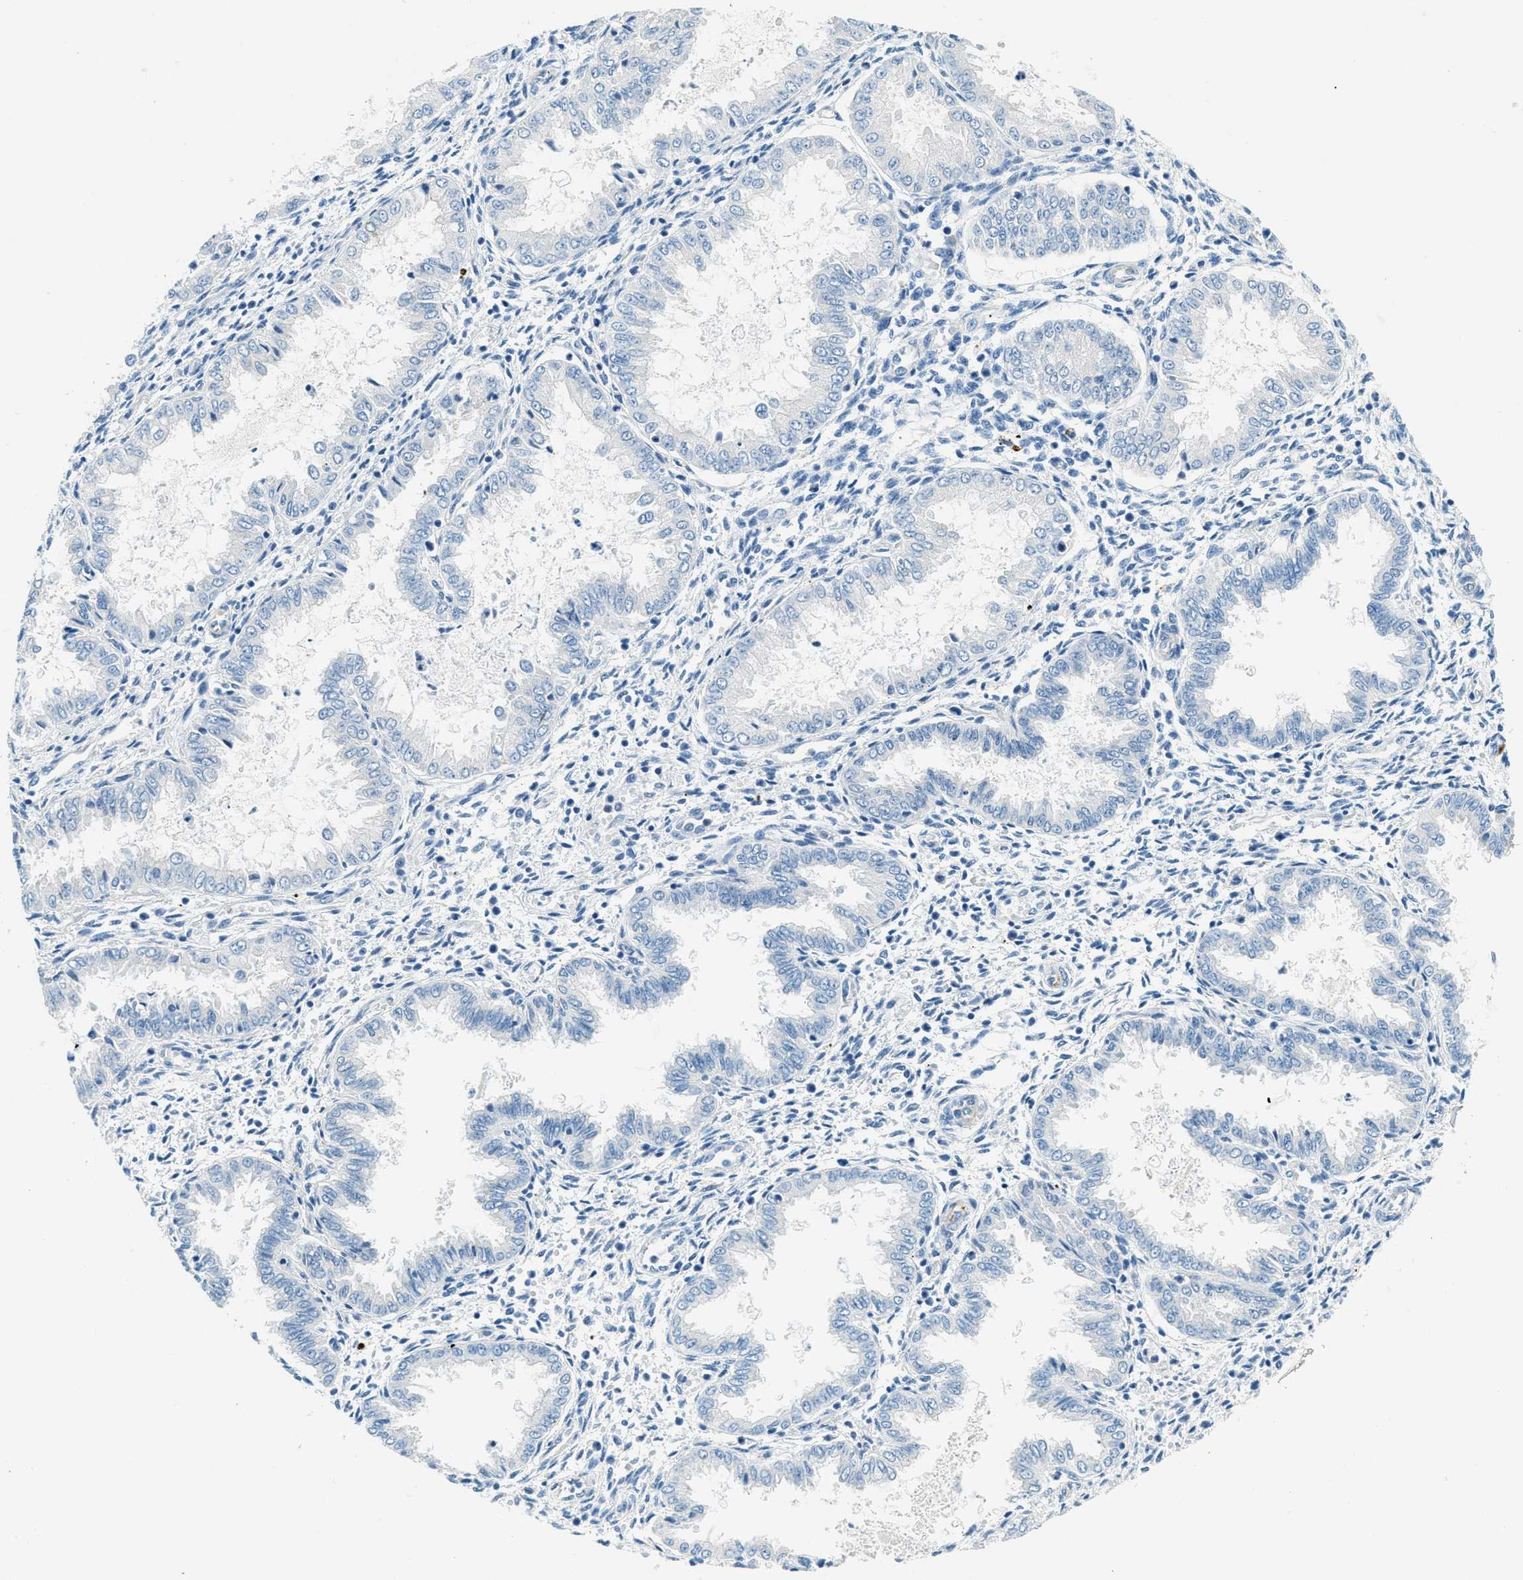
{"staining": {"intensity": "negative", "quantity": "none", "location": "none"}, "tissue": "endometrium", "cell_type": "Cells in endometrial stroma", "image_type": "normal", "snomed": [{"axis": "morphology", "description": "Normal tissue, NOS"}, {"axis": "topography", "description": "Endometrium"}], "caption": "Immunohistochemical staining of benign human endometrium shows no significant positivity in cells in endometrial stroma.", "gene": "ZNF367", "patient": {"sex": "female", "age": 33}}